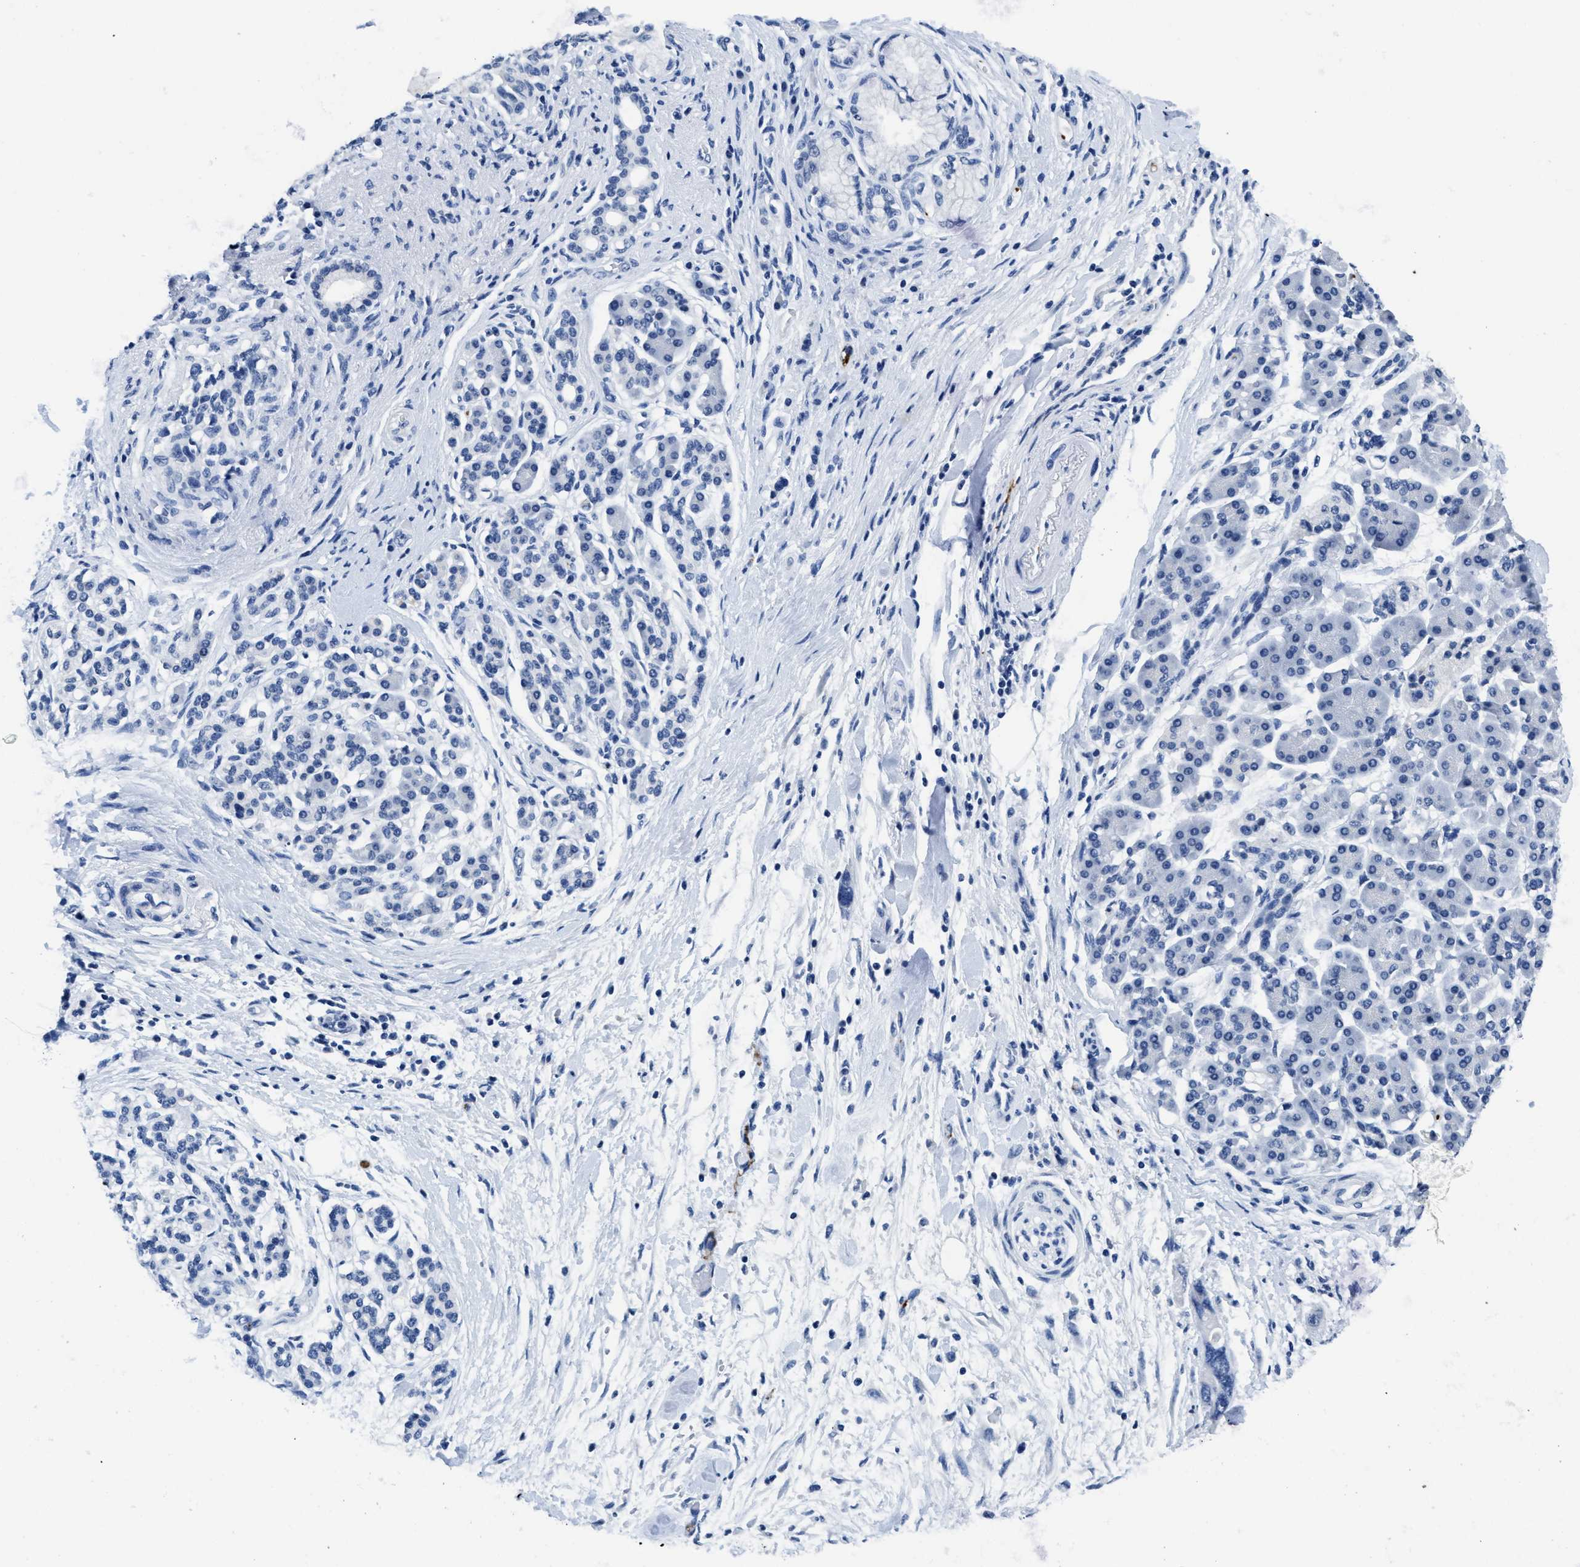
{"staining": {"intensity": "negative", "quantity": "none", "location": "none"}, "tissue": "pancreatic cancer", "cell_type": "Tumor cells", "image_type": "cancer", "snomed": [{"axis": "morphology", "description": "Normal tissue, NOS"}, {"axis": "morphology", "description": "Adenocarcinoma, NOS"}, {"axis": "topography", "description": "Pancreas"}], "caption": "Immunohistochemistry (IHC) of pancreatic adenocarcinoma demonstrates no expression in tumor cells. The staining was performed using DAB (3,3'-diaminobenzidine) to visualize the protein expression in brown, while the nuclei were stained in blue with hematoxylin (Magnification: 20x).", "gene": "ITGA2B", "patient": {"sex": "female", "age": 71}}